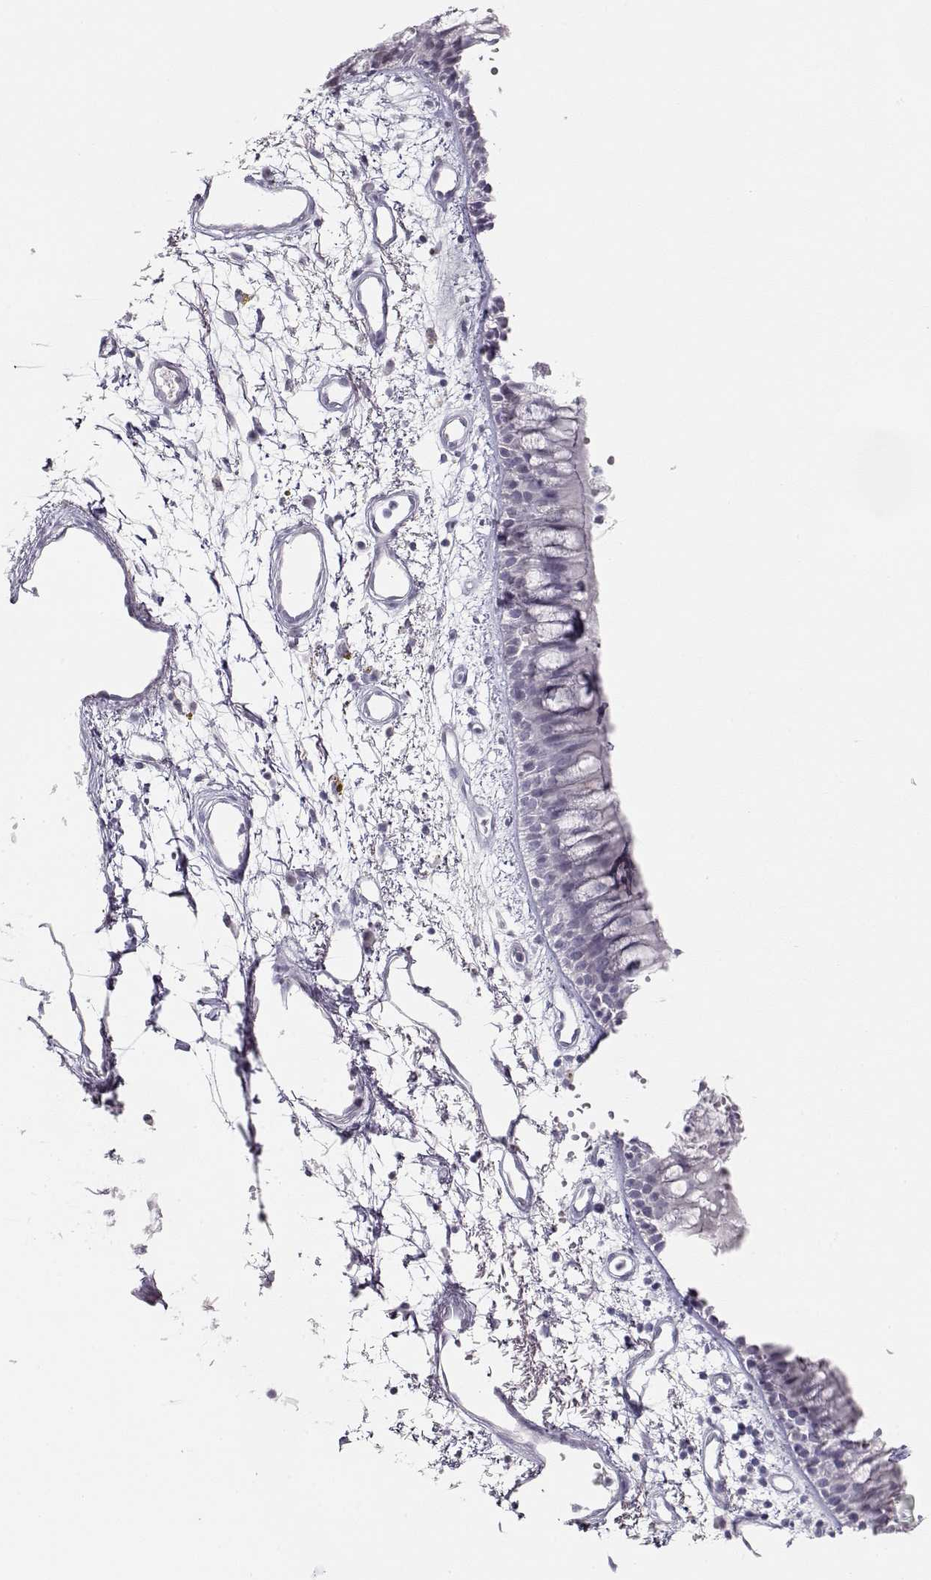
{"staining": {"intensity": "negative", "quantity": "none", "location": "none"}, "tissue": "bronchus", "cell_type": "Respiratory epithelial cells", "image_type": "normal", "snomed": [{"axis": "morphology", "description": "Normal tissue, NOS"}, {"axis": "morphology", "description": "Squamous cell carcinoma, NOS"}, {"axis": "topography", "description": "Cartilage tissue"}, {"axis": "topography", "description": "Bronchus"}, {"axis": "topography", "description": "Lung"}], "caption": "The micrograph shows no significant staining in respiratory epithelial cells of bronchus.", "gene": "IMPG1", "patient": {"sex": "male", "age": 66}}